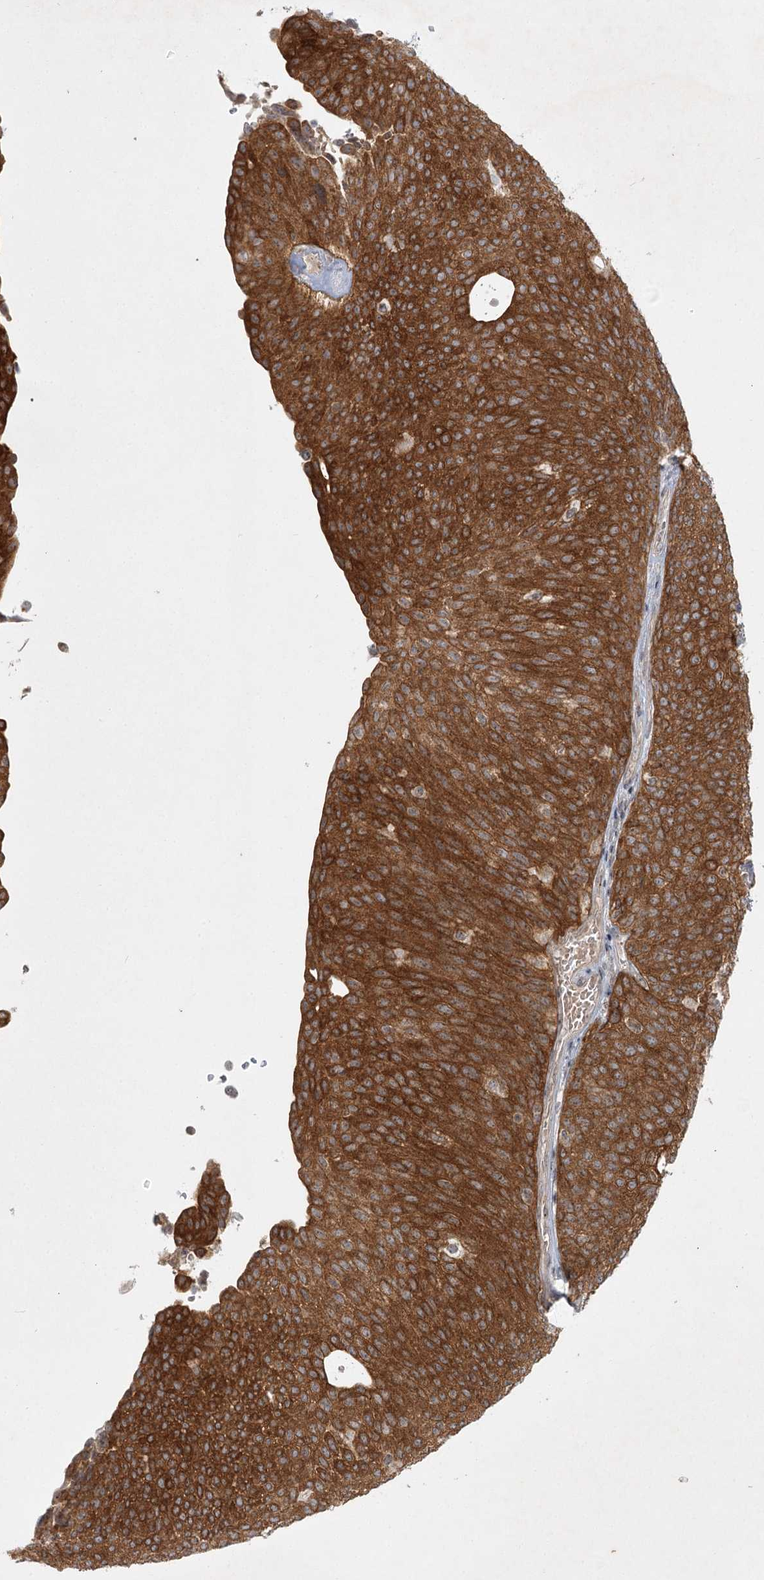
{"staining": {"intensity": "strong", "quantity": ">75%", "location": "cytoplasmic/membranous"}, "tissue": "urothelial cancer", "cell_type": "Tumor cells", "image_type": "cancer", "snomed": [{"axis": "morphology", "description": "Urothelial carcinoma, Low grade"}, {"axis": "topography", "description": "Urinary bladder"}], "caption": "Human urothelial carcinoma (low-grade) stained for a protein (brown) displays strong cytoplasmic/membranous positive expression in approximately >75% of tumor cells.", "gene": "SH2D3A", "patient": {"sex": "female", "age": 79}}